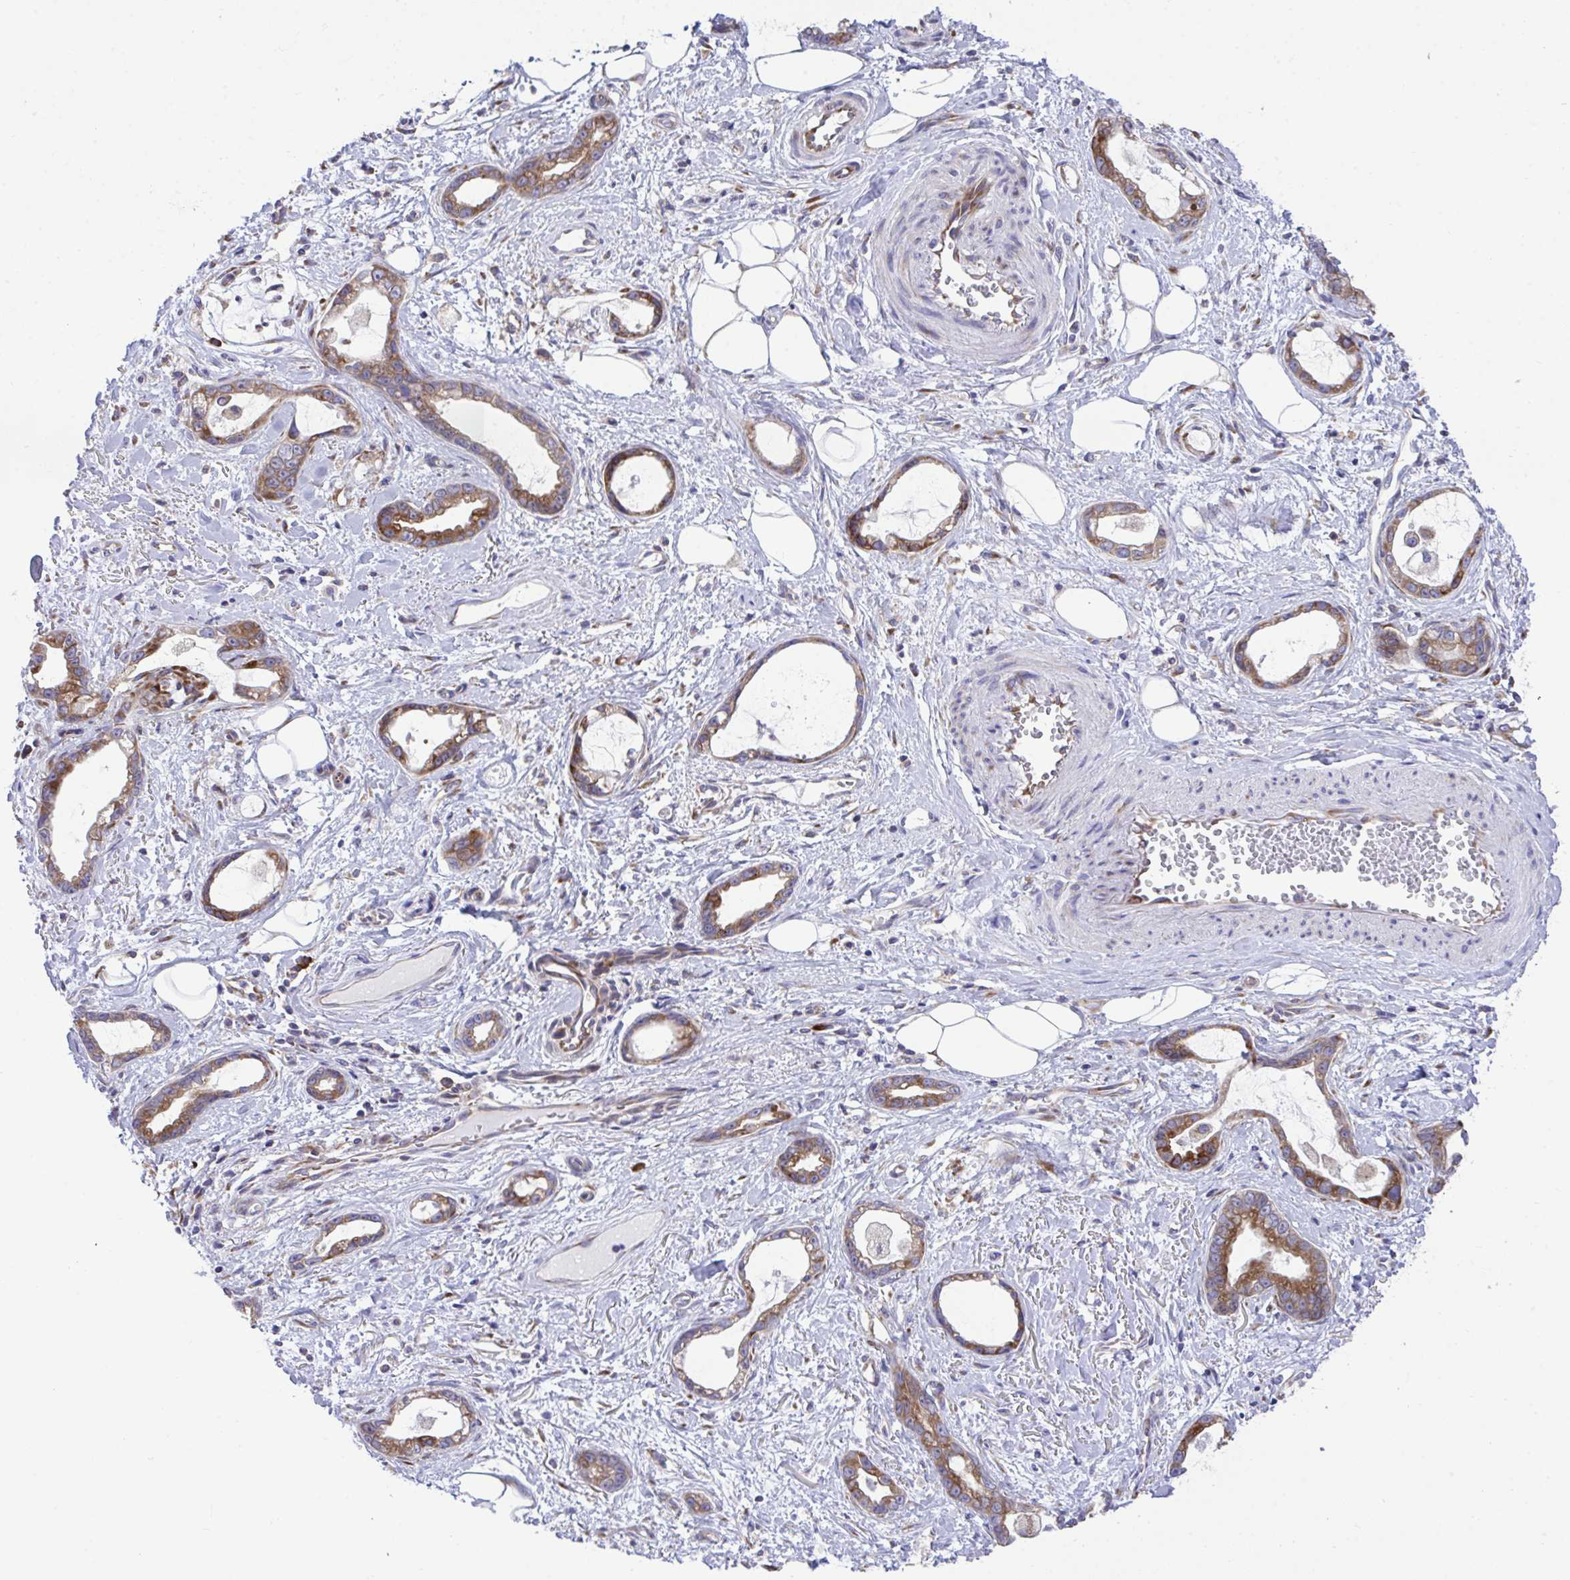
{"staining": {"intensity": "moderate", "quantity": ">75%", "location": "cytoplasmic/membranous"}, "tissue": "stomach cancer", "cell_type": "Tumor cells", "image_type": "cancer", "snomed": [{"axis": "morphology", "description": "Adenocarcinoma, NOS"}, {"axis": "topography", "description": "Stomach"}], "caption": "About >75% of tumor cells in stomach cancer (adenocarcinoma) show moderate cytoplasmic/membranous protein staining as visualized by brown immunohistochemical staining.", "gene": "RPS15", "patient": {"sex": "male", "age": 55}}